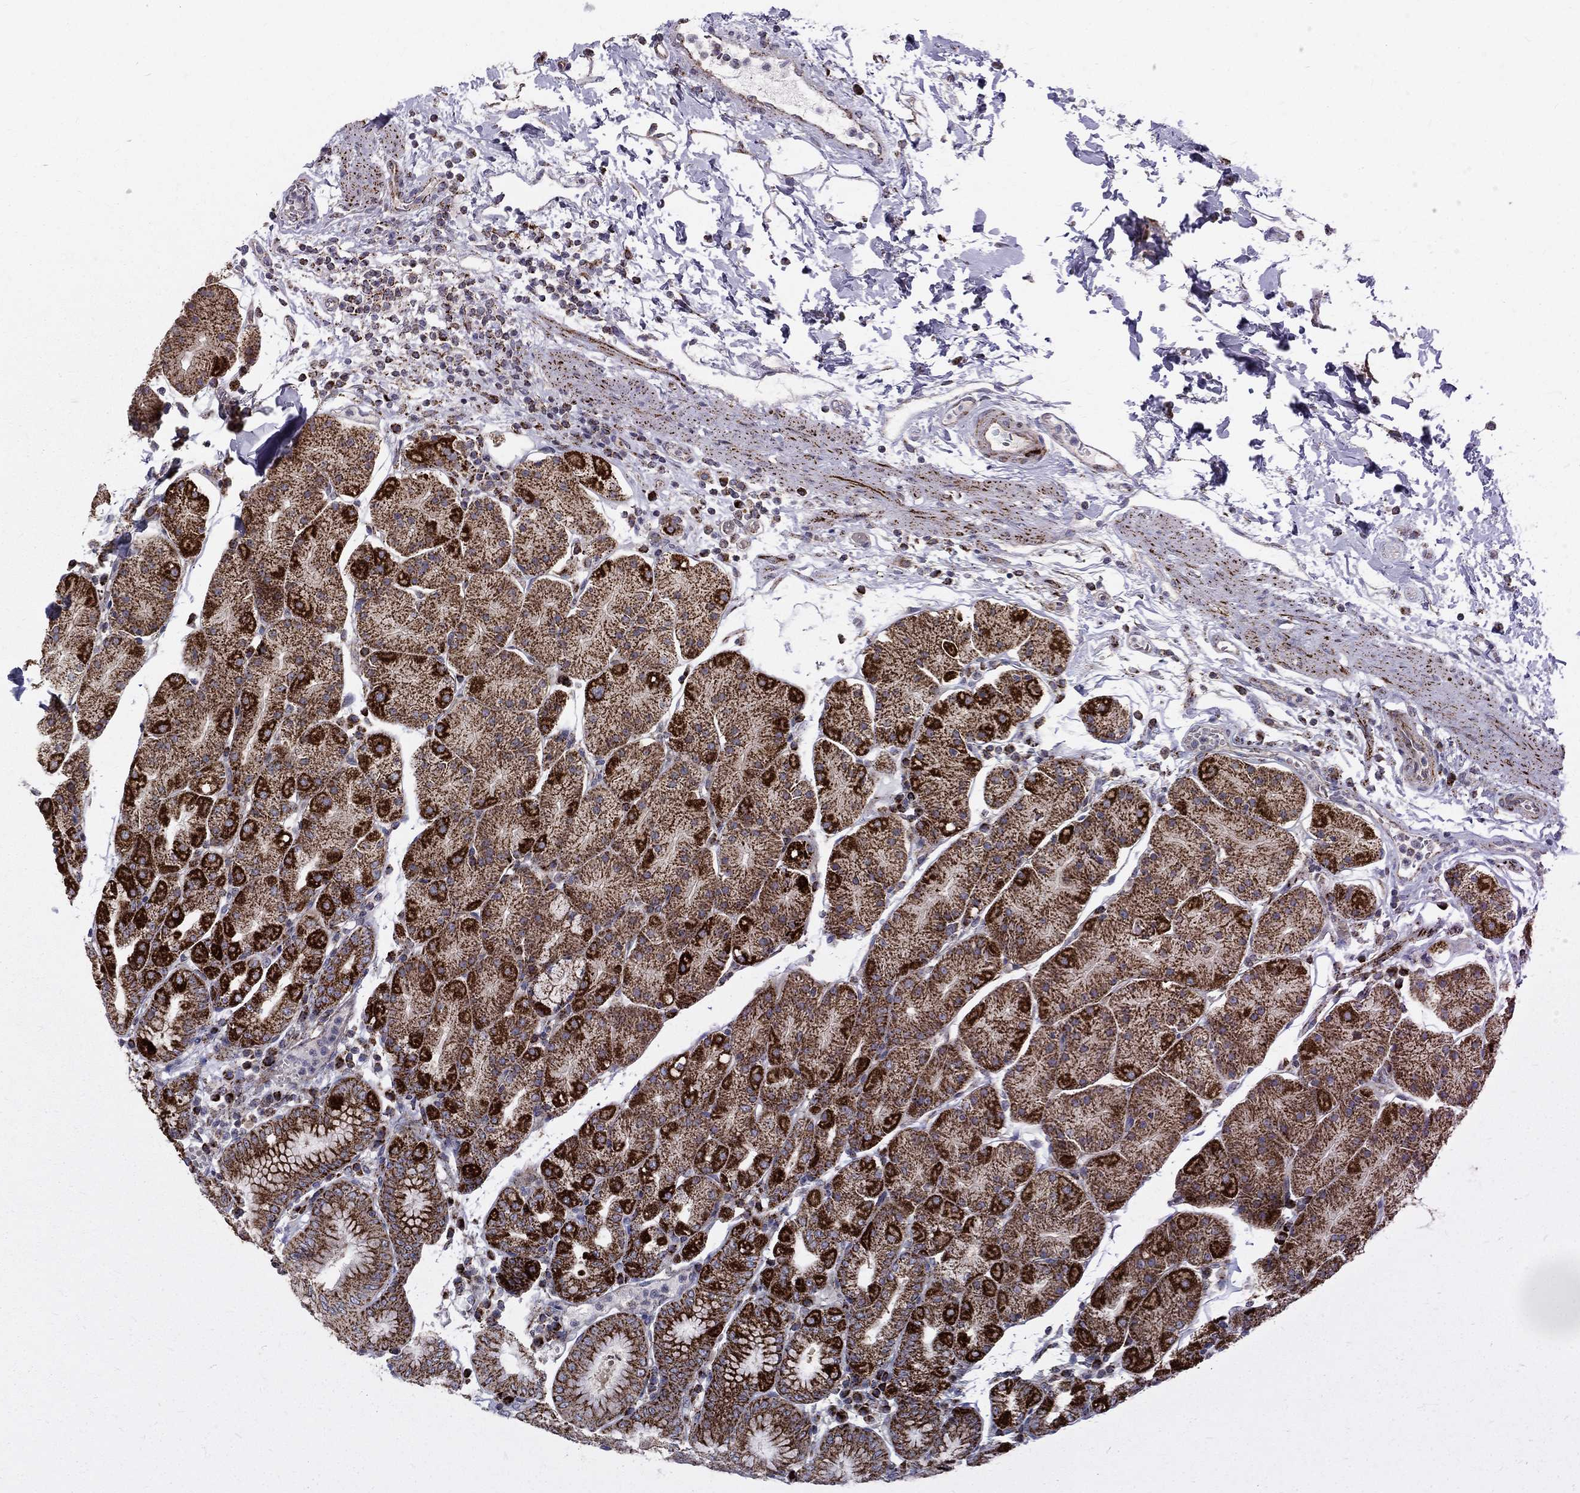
{"staining": {"intensity": "strong", "quantity": ">75%", "location": "cytoplasmic/membranous"}, "tissue": "stomach", "cell_type": "Glandular cells", "image_type": "normal", "snomed": [{"axis": "morphology", "description": "Normal tissue, NOS"}, {"axis": "topography", "description": "Stomach"}], "caption": "Protein expression analysis of unremarkable human stomach reveals strong cytoplasmic/membranous positivity in about >75% of glandular cells. (DAB = brown stain, brightfield microscopy at high magnification).", "gene": "ALDH1B1", "patient": {"sex": "male", "age": 54}}